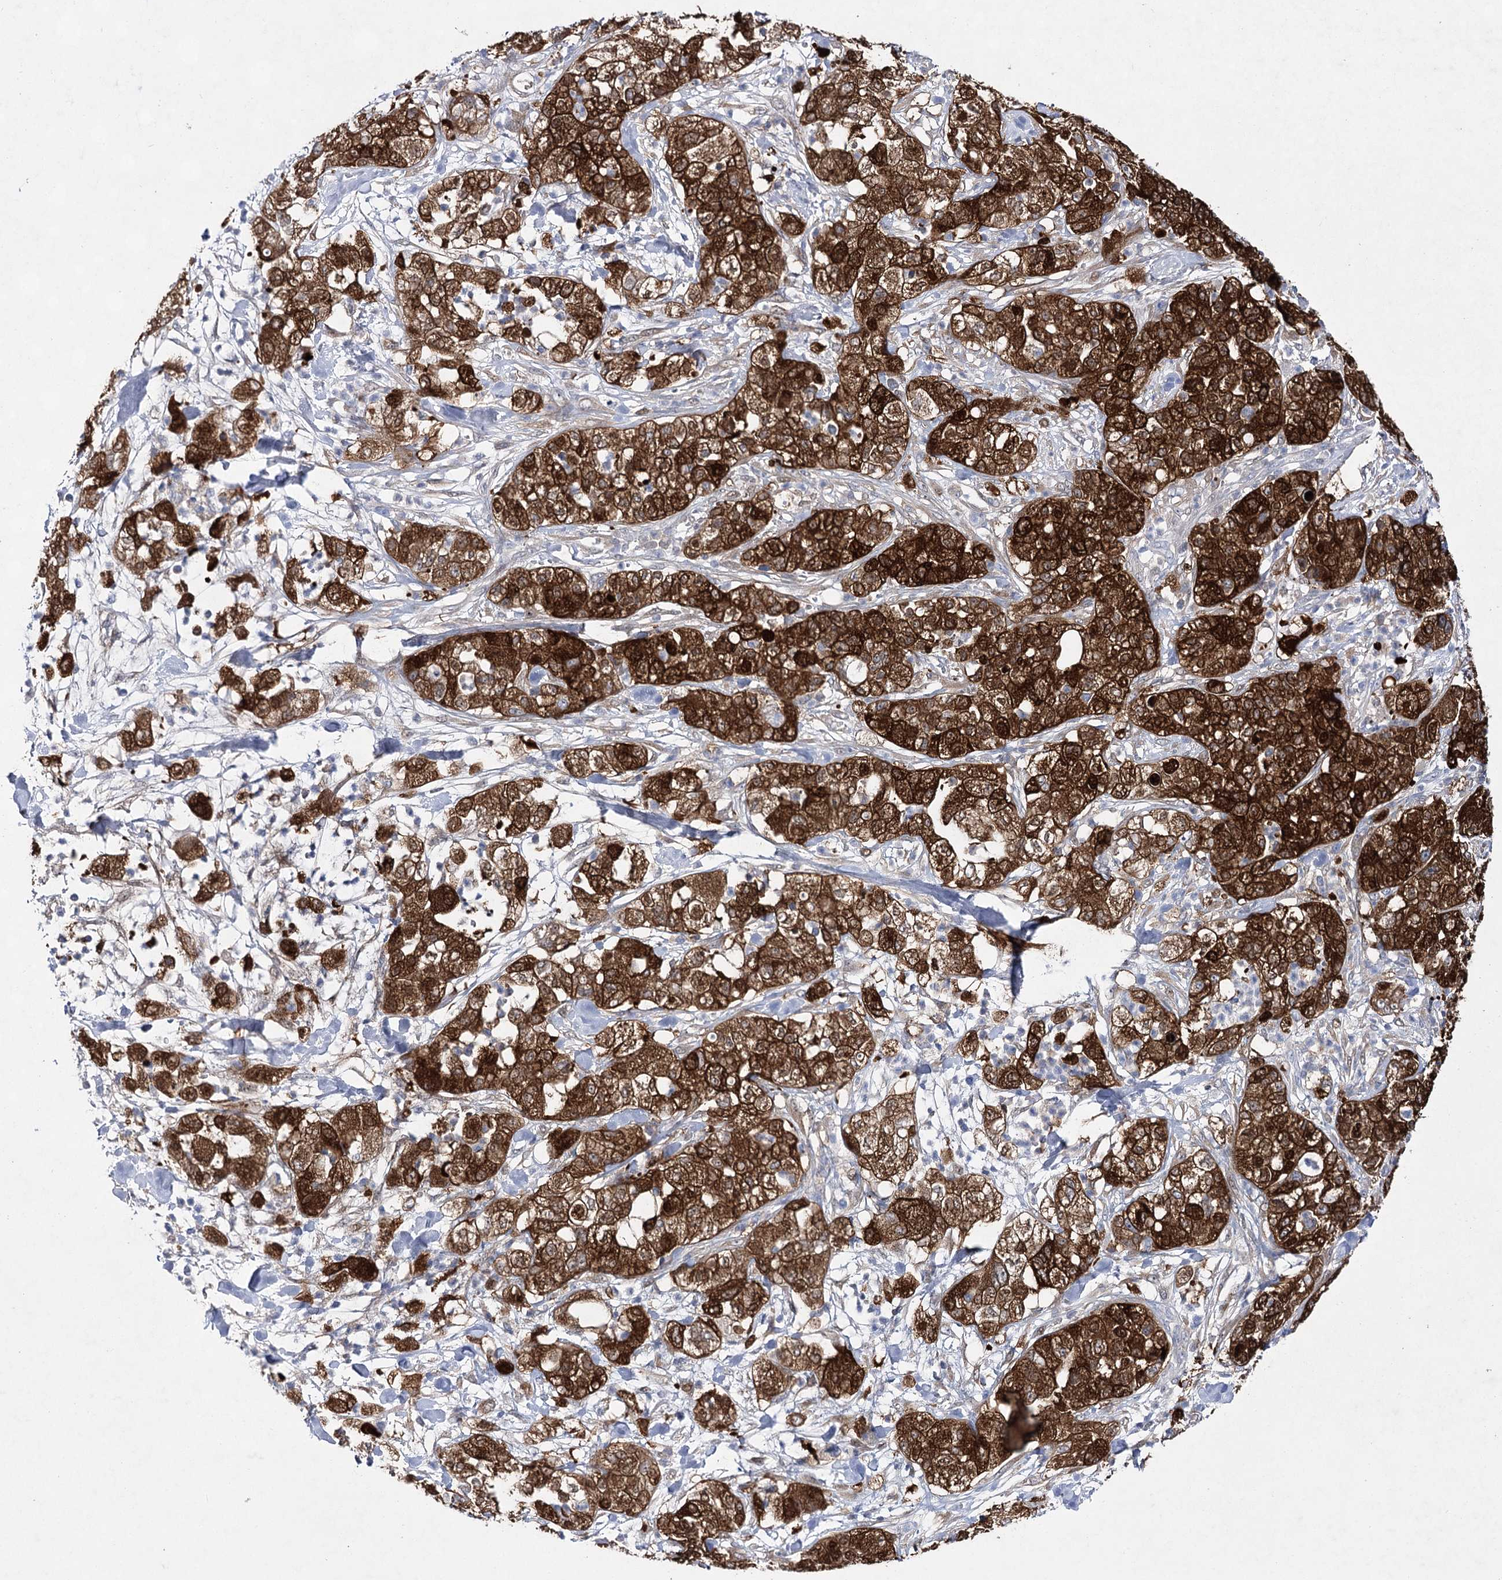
{"staining": {"intensity": "strong", "quantity": ">75%", "location": "cytoplasmic/membranous,nuclear"}, "tissue": "pancreatic cancer", "cell_type": "Tumor cells", "image_type": "cancer", "snomed": [{"axis": "morphology", "description": "Adenocarcinoma, NOS"}, {"axis": "topography", "description": "Pancreas"}], "caption": "Pancreatic cancer was stained to show a protein in brown. There is high levels of strong cytoplasmic/membranous and nuclear positivity in about >75% of tumor cells. (brown staining indicates protein expression, while blue staining denotes nuclei).", "gene": "UGDH", "patient": {"sex": "female", "age": 78}}